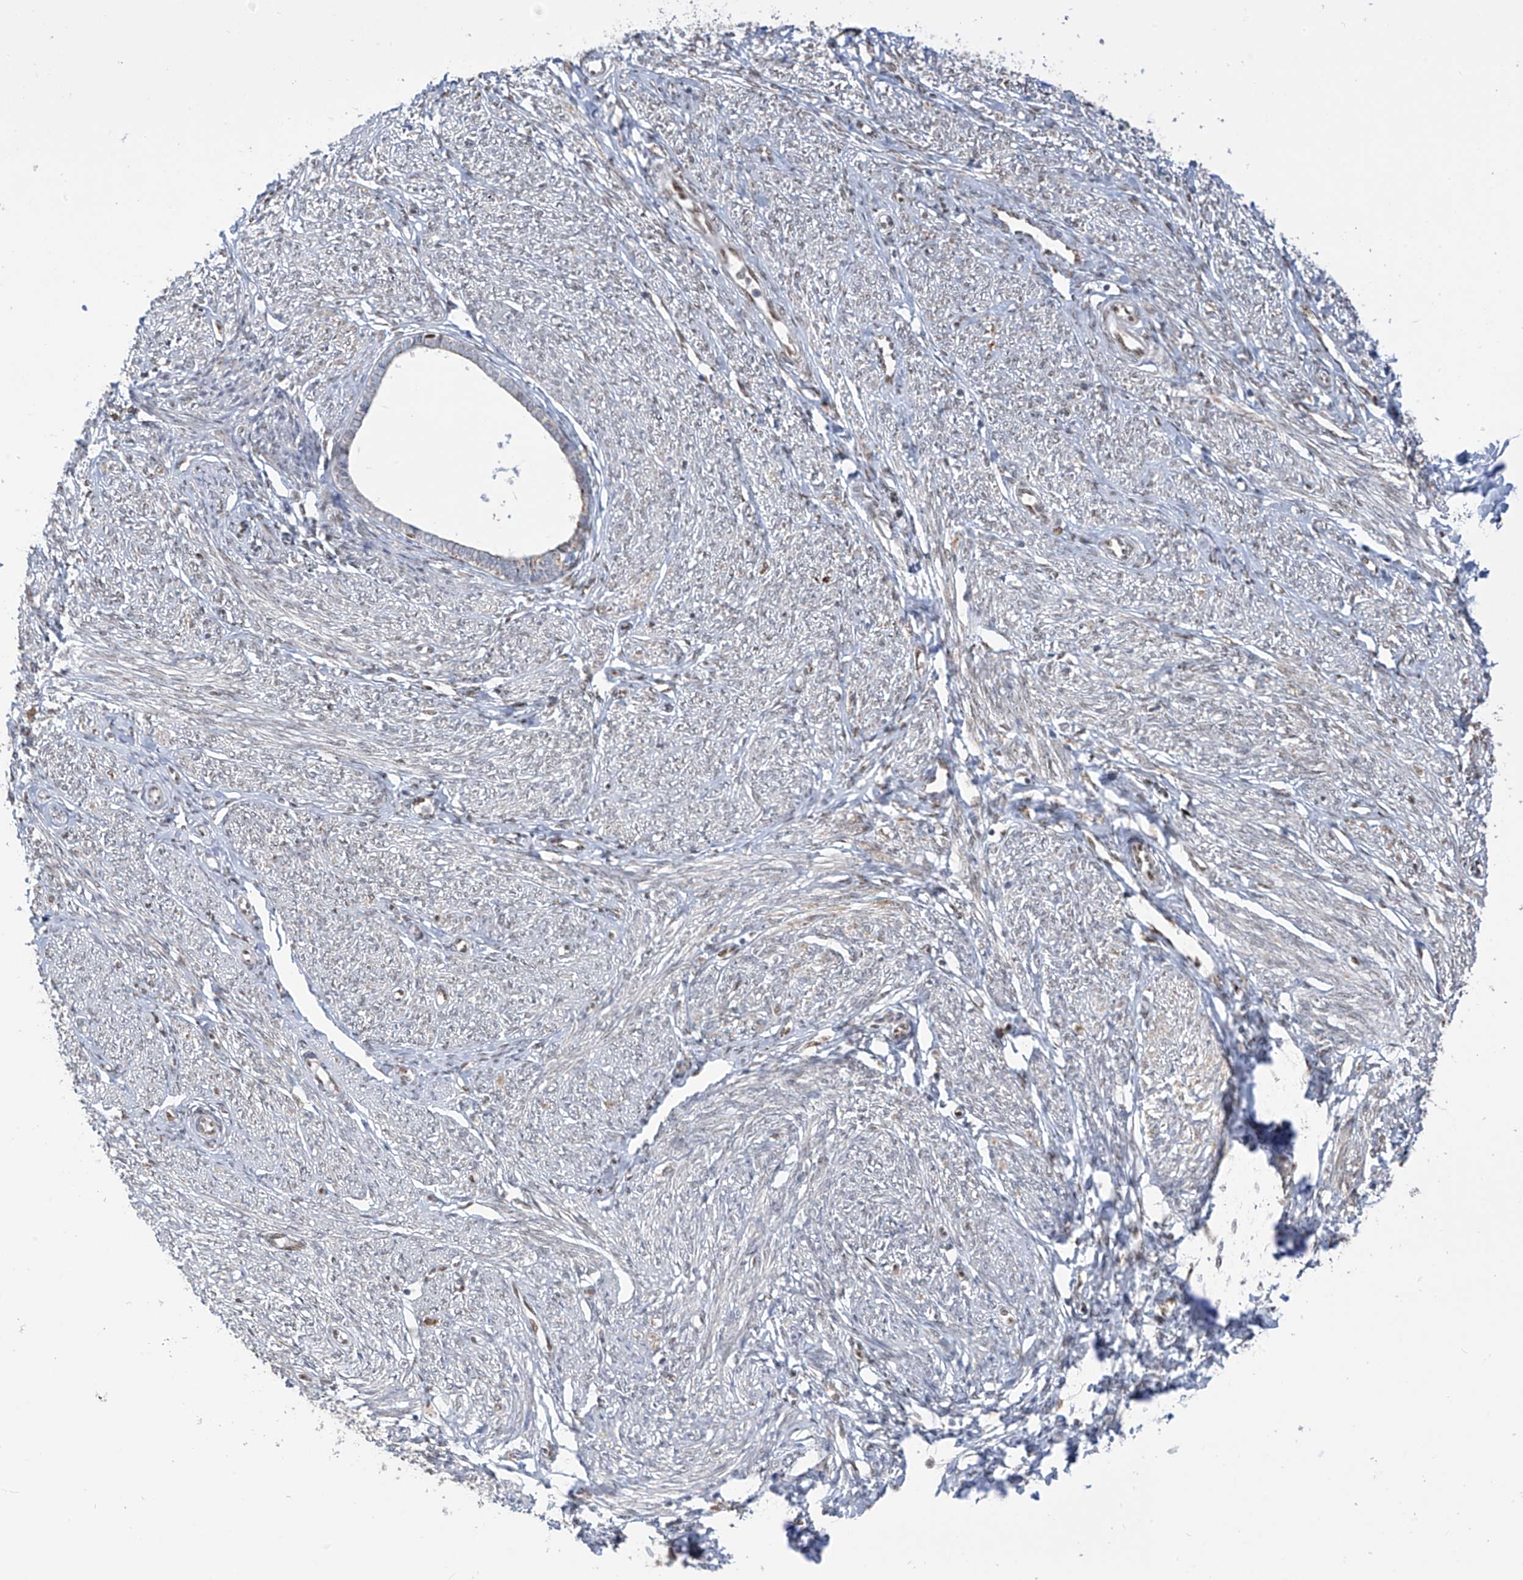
{"staining": {"intensity": "moderate", "quantity": "25%-75%", "location": "nuclear"}, "tissue": "endometrium", "cell_type": "Cells in endometrial stroma", "image_type": "normal", "snomed": [{"axis": "morphology", "description": "Normal tissue, NOS"}, {"axis": "topography", "description": "Endometrium"}], "caption": "Protein staining by immunohistochemistry (IHC) reveals moderate nuclear expression in approximately 25%-75% of cells in endometrial stroma in benign endometrium. (Brightfield microscopy of DAB IHC at high magnification).", "gene": "PM20D2", "patient": {"sex": "female", "age": 72}}